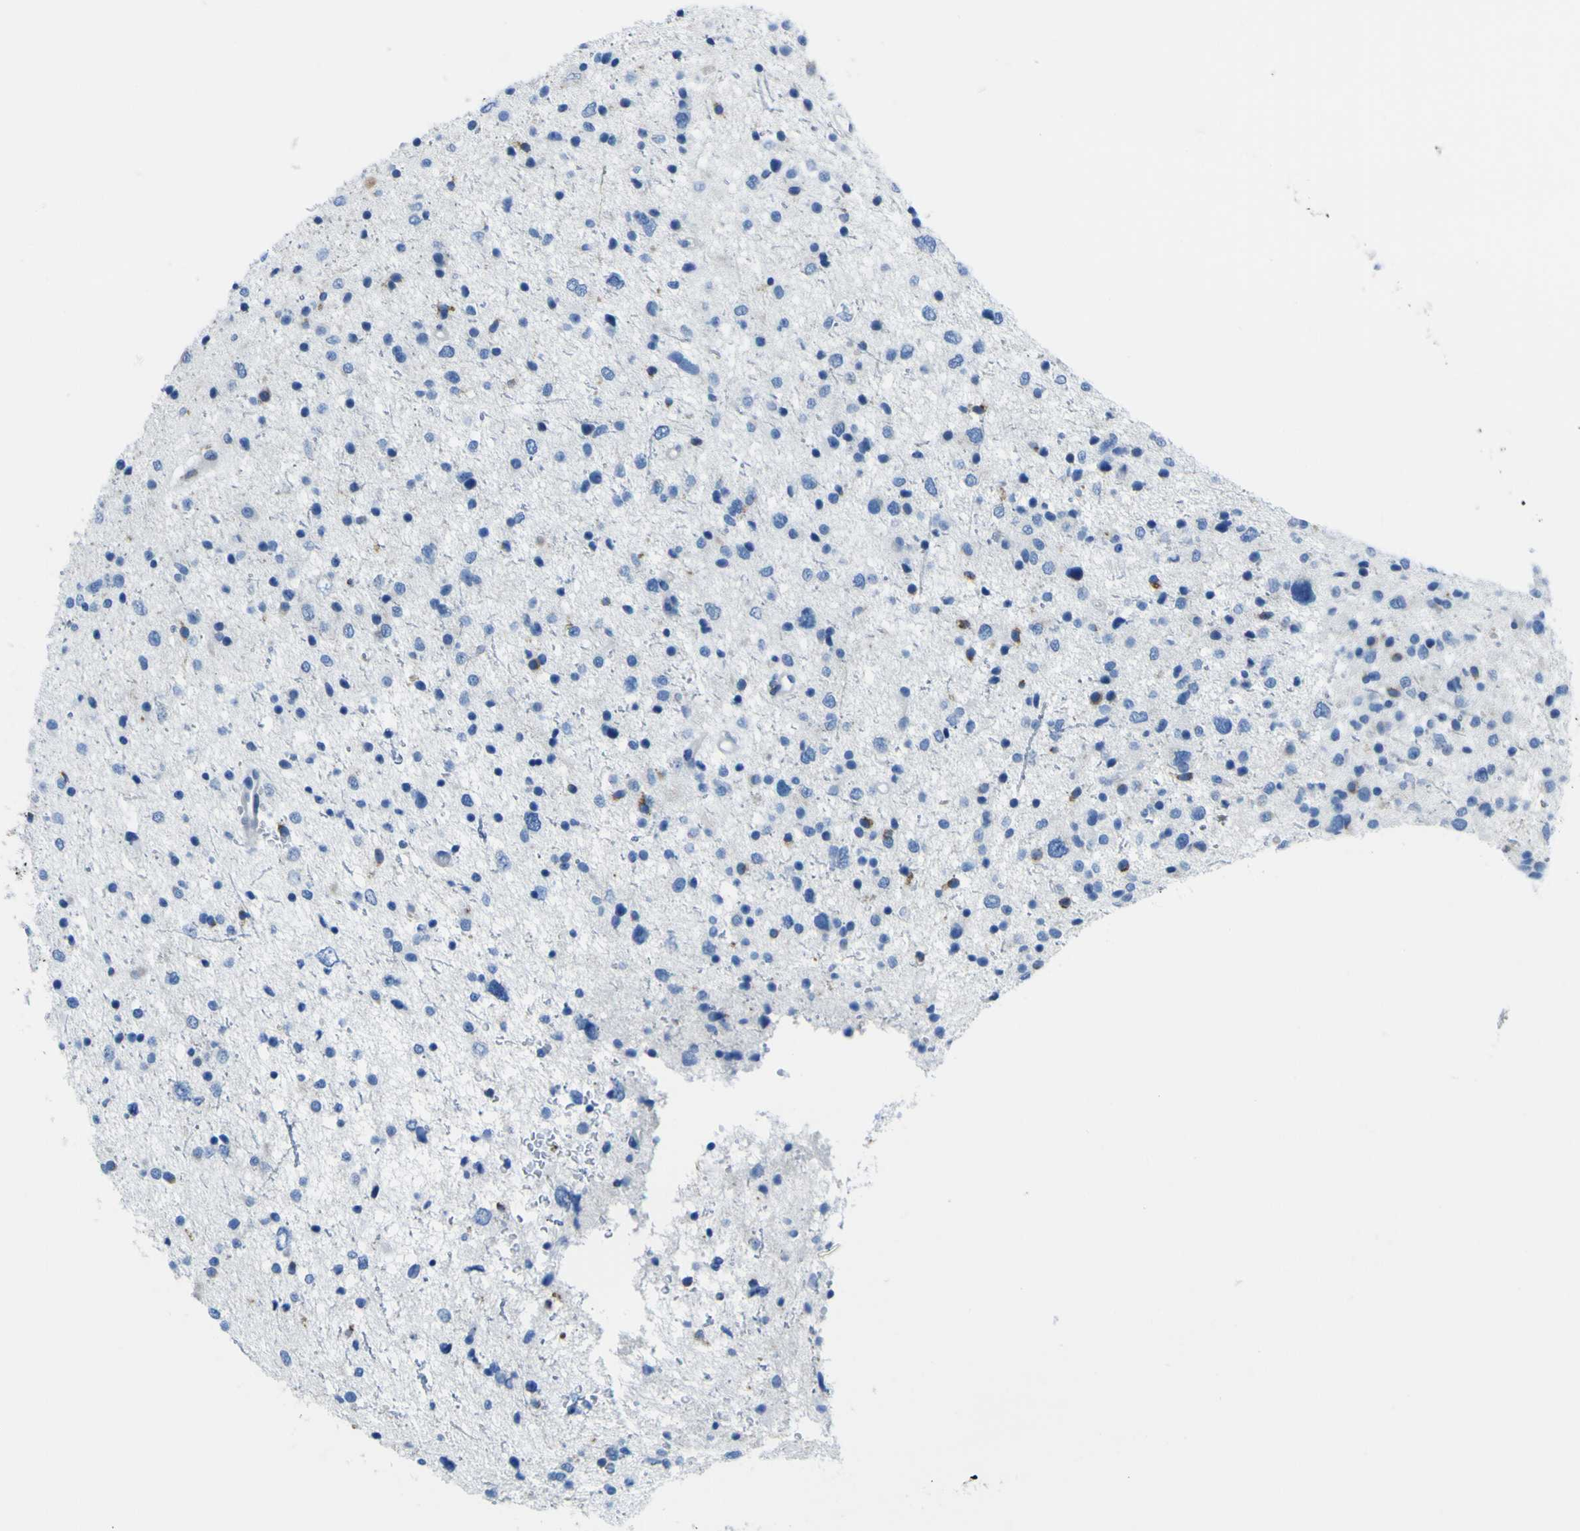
{"staining": {"intensity": "moderate", "quantity": "<25%", "location": "cytoplasmic/membranous"}, "tissue": "glioma", "cell_type": "Tumor cells", "image_type": "cancer", "snomed": [{"axis": "morphology", "description": "Glioma, malignant, Low grade"}, {"axis": "topography", "description": "Brain"}], "caption": "The immunohistochemical stain labels moderate cytoplasmic/membranous expression in tumor cells of malignant low-grade glioma tissue. (Brightfield microscopy of DAB IHC at high magnification).", "gene": "ACSL1", "patient": {"sex": "female", "age": 37}}